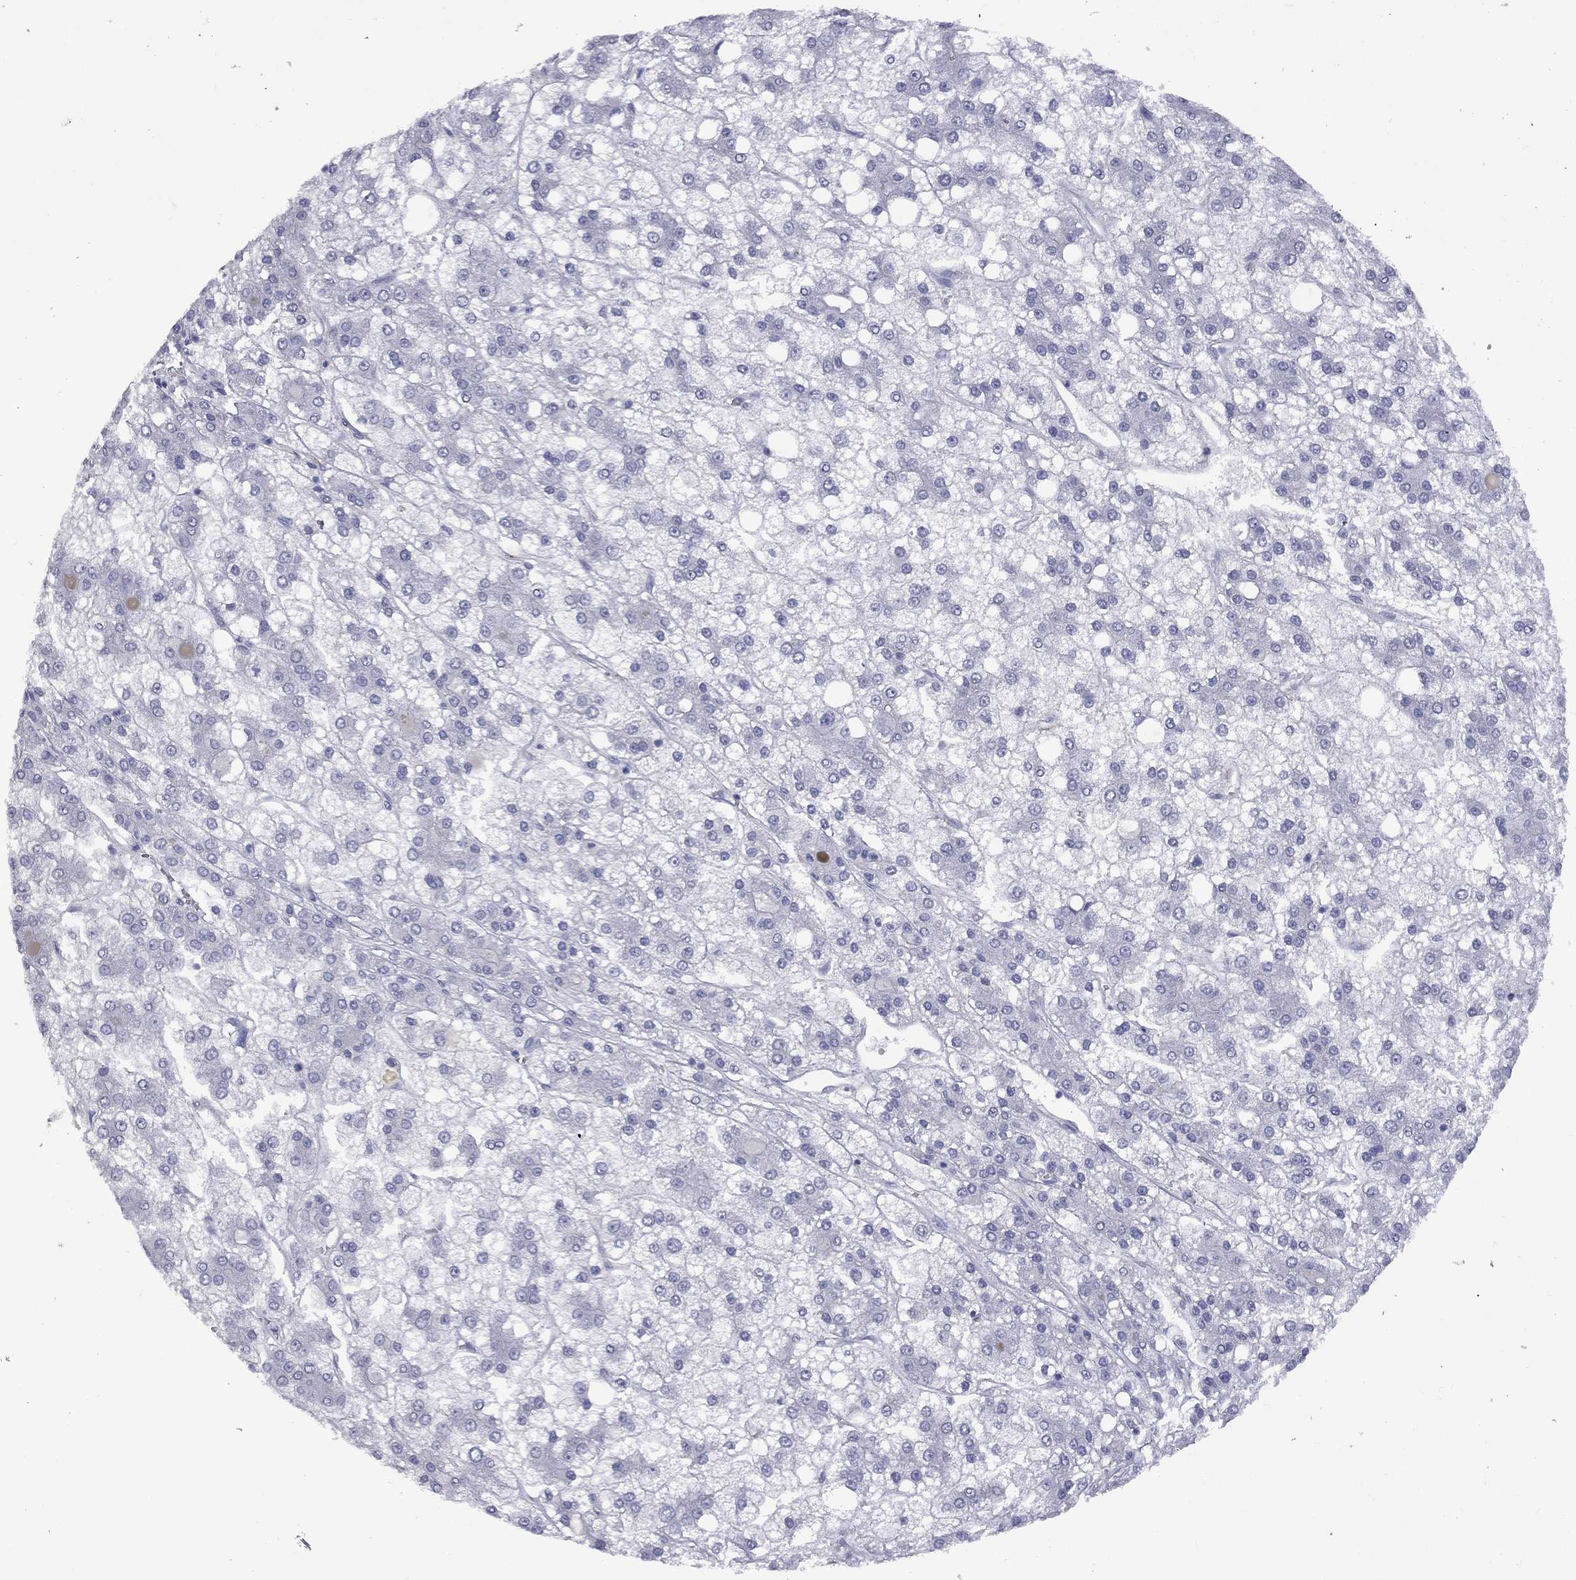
{"staining": {"intensity": "negative", "quantity": "none", "location": "none"}, "tissue": "liver cancer", "cell_type": "Tumor cells", "image_type": "cancer", "snomed": [{"axis": "morphology", "description": "Carcinoma, Hepatocellular, NOS"}, {"axis": "topography", "description": "Liver"}], "caption": "Immunohistochemical staining of human liver hepatocellular carcinoma shows no significant positivity in tumor cells. (DAB (3,3'-diaminobenzidine) immunohistochemistry (IHC) with hematoxylin counter stain).", "gene": "GSG1L", "patient": {"sex": "male", "age": 73}}